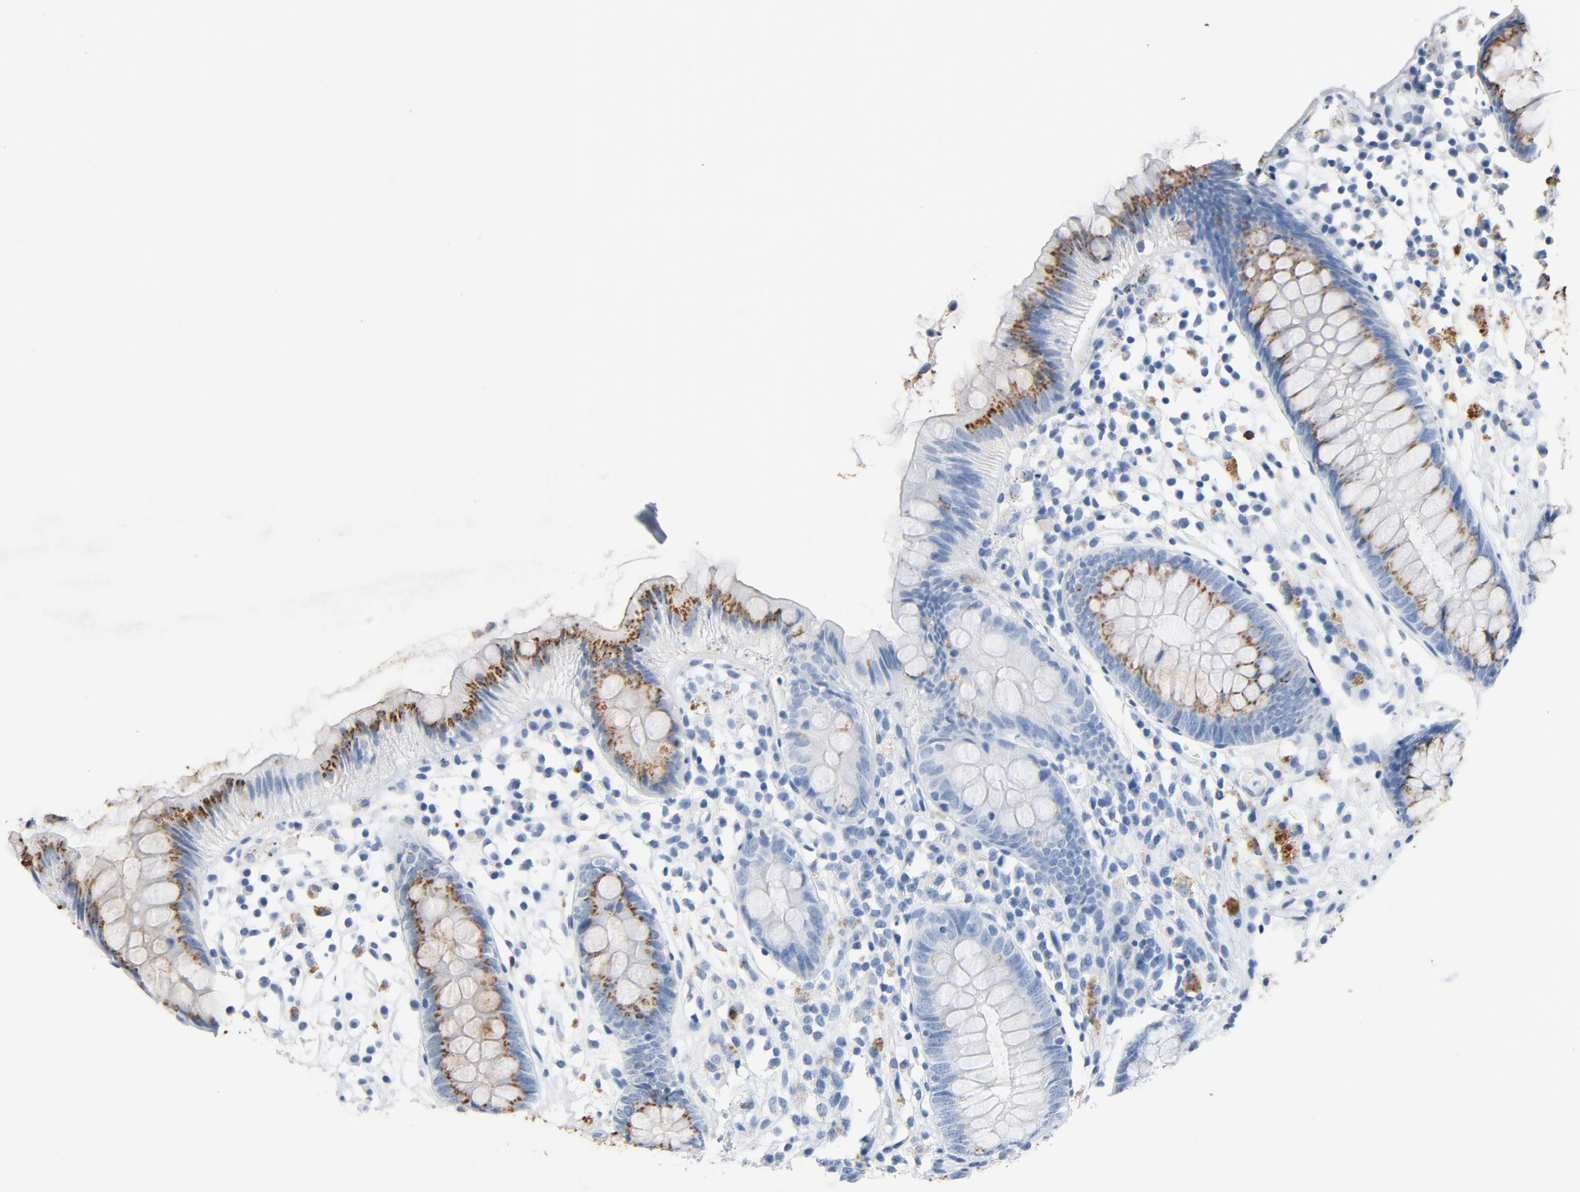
{"staining": {"intensity": "moderate", "quantity": "25%-75%", "location": "cytoplasmic/membranous"}, "tissue": "appendix", "cell_type": "Glandular cells", "image_type": "normal", "snomed": [{"axis": "morphology", "description": "Normal tissue, NOS"}, {"axis": "topography", "description": "Appendix"}], "caption": "Appendix stained with a brown dye exhibits moderate cytoplasmic/membranous positive expression in about 25%-75% of glandular cells.", "gene": "PTPRB", "patient": {"sex": "male", "age": 38}}